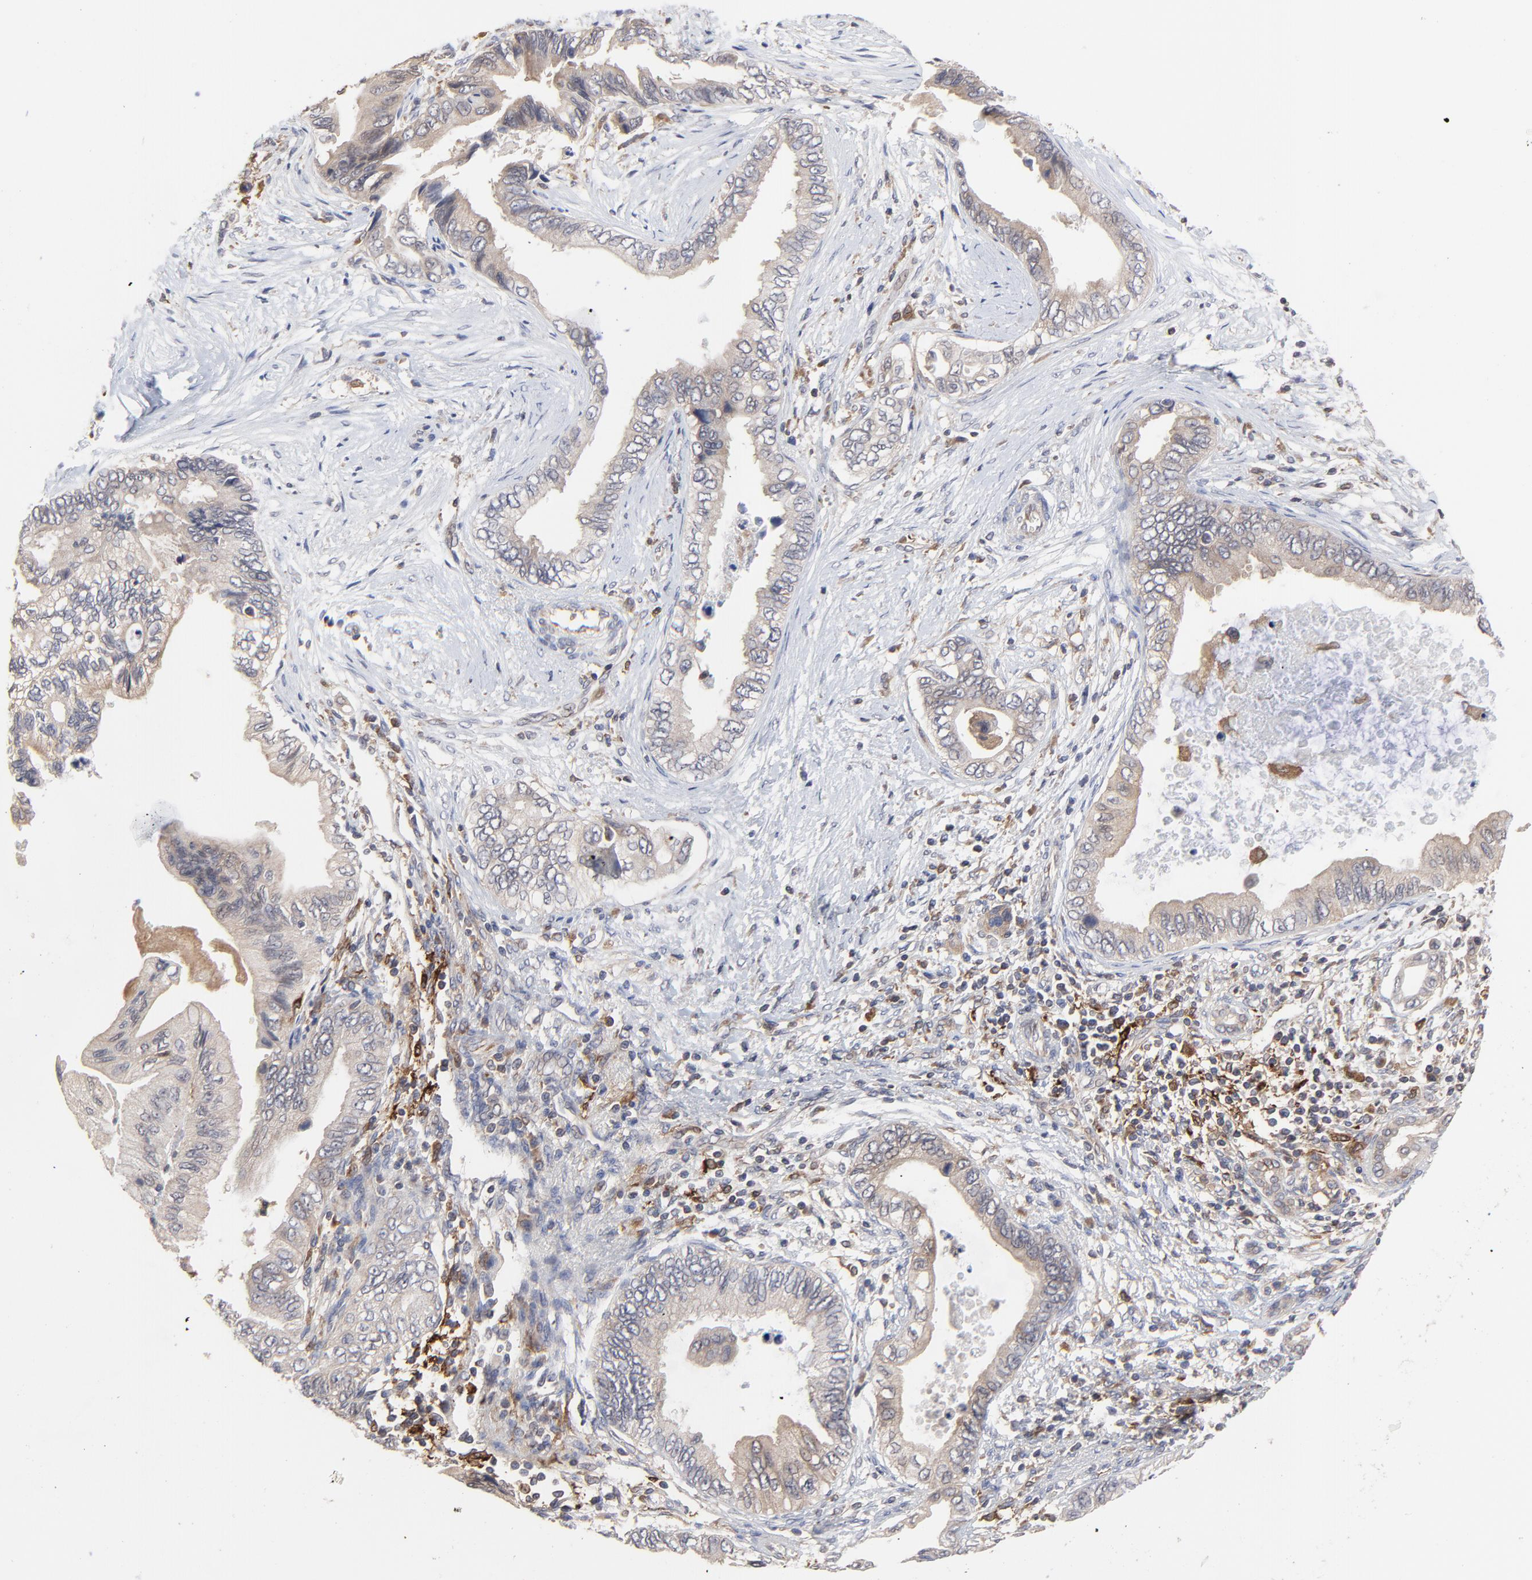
{"staining": {"intensity": "moderate", "quantity": ">75%", "location": "cytoplasmic/membranous"}, "tissue": "pancreatic cancer", "cell_type": "Tumor cells", "image_type": "cancer", "snomed": [{"axis": "morphology", "description": "Adenocarcinoma, NOS"}, {"axis": "topography", "description": "Pancreas"}], "caption": "Pancreatic cancer tissue exhibits moderate cytoplasmic/membranous staining in about >75% of tumor cells", "gene": "RAB9A", "patient": {"sex": "female", "age": 66}}